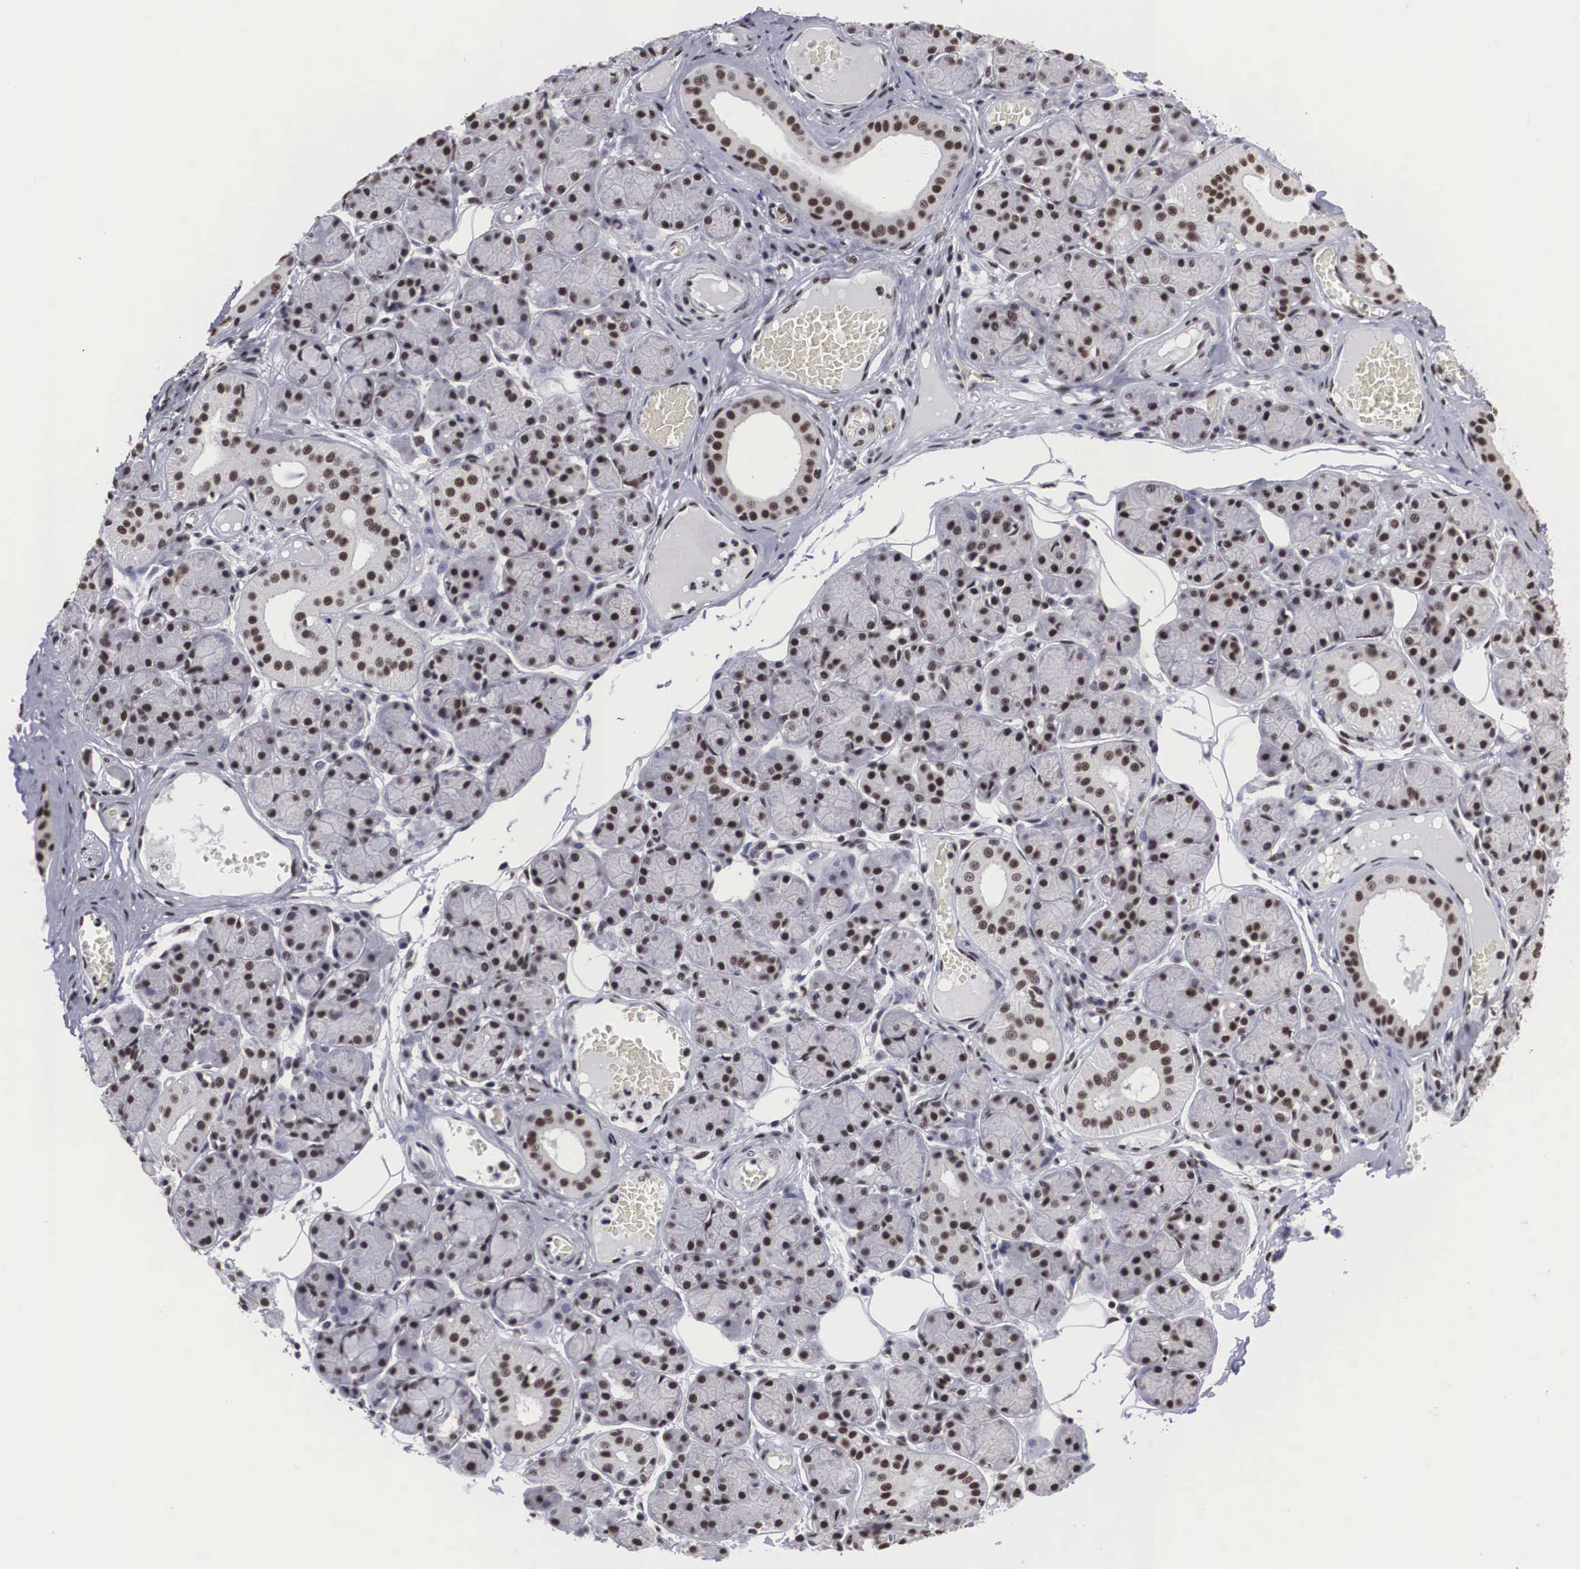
{"staining": {"intensity": "moderate", "quantity": ">75%", "location": "nuclear"}, "tissue": "salivary gland", "cell_type": "Glandular cells", "image_type": "normal", "snomed": [{"axis": "morphology", "description": "Normal tissue, NOS"}, {"axis": "topography", "description": "Salivary gland"}], "caption": "A photomicrograph of human salivary gland stained for a protein demonstrates moderate nuclear brown staining in glandular cells.", "gene": "ACIN1", "patient": {"sex": "male", "age": 54}}